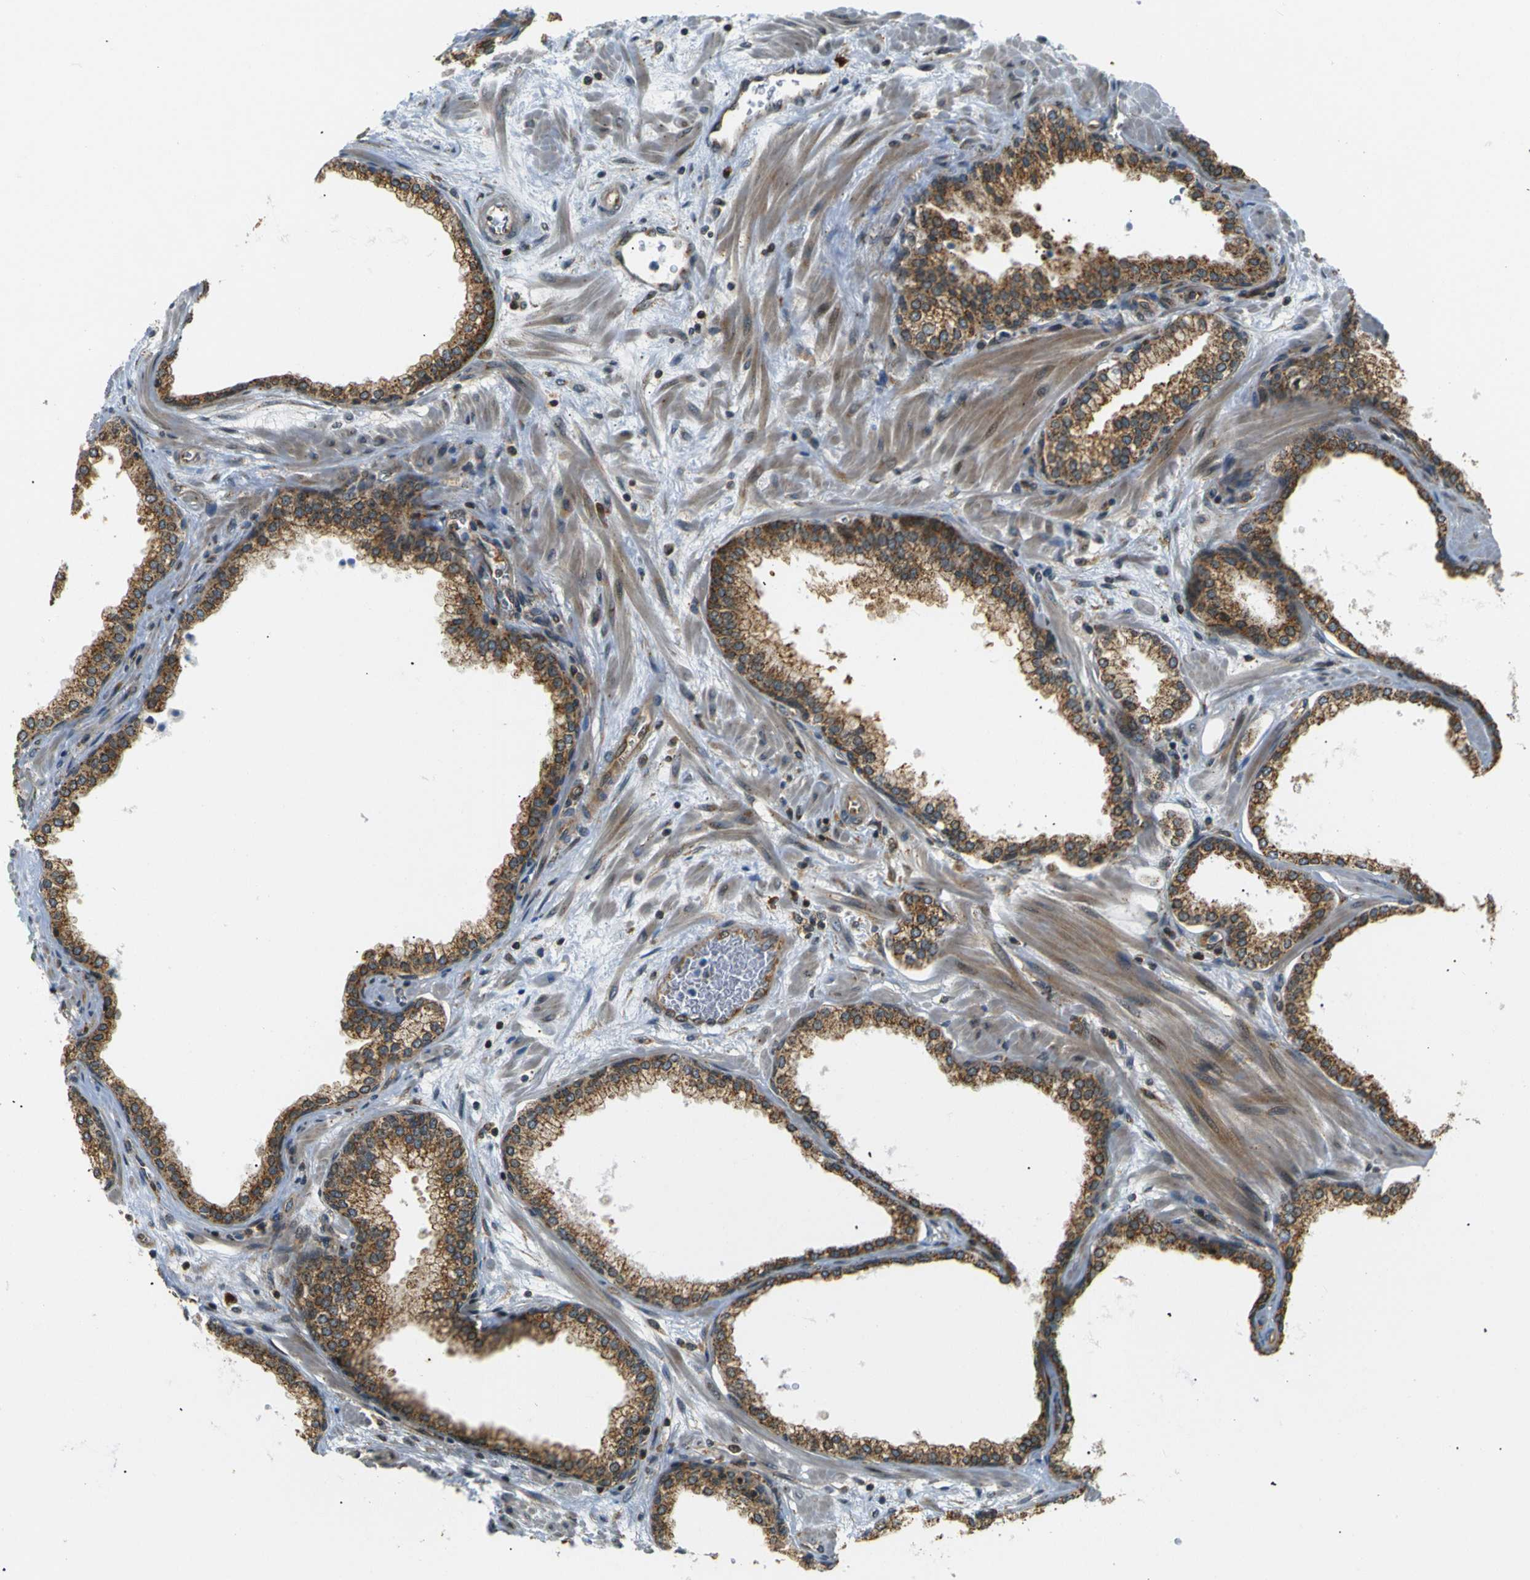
{"staining": {"intensity": "moderate", "quantity": ">75%", "location": "cytoplasmic/membranous"}, "tissue": "prostate", "cell_type": "Glandular cells", "image_type": "normal", "snomed": [{"axis": "morphology", "description": "Normal tissue, NOS"}, {"axis": "morphology", "description": "Urothelial carcinoma, Low grade"}, {"axis": "topography", "description": "Urinary bladder"}, {"axis": "topography", "description": "Prostate"}], "caption": "A brown stain shows moderate cytoplasmic/membranous staining of a protein in glandular cells of unremarkable human prostate.", "gene": "ABCE1", "patient": {"sex": "male", "age": 60}}